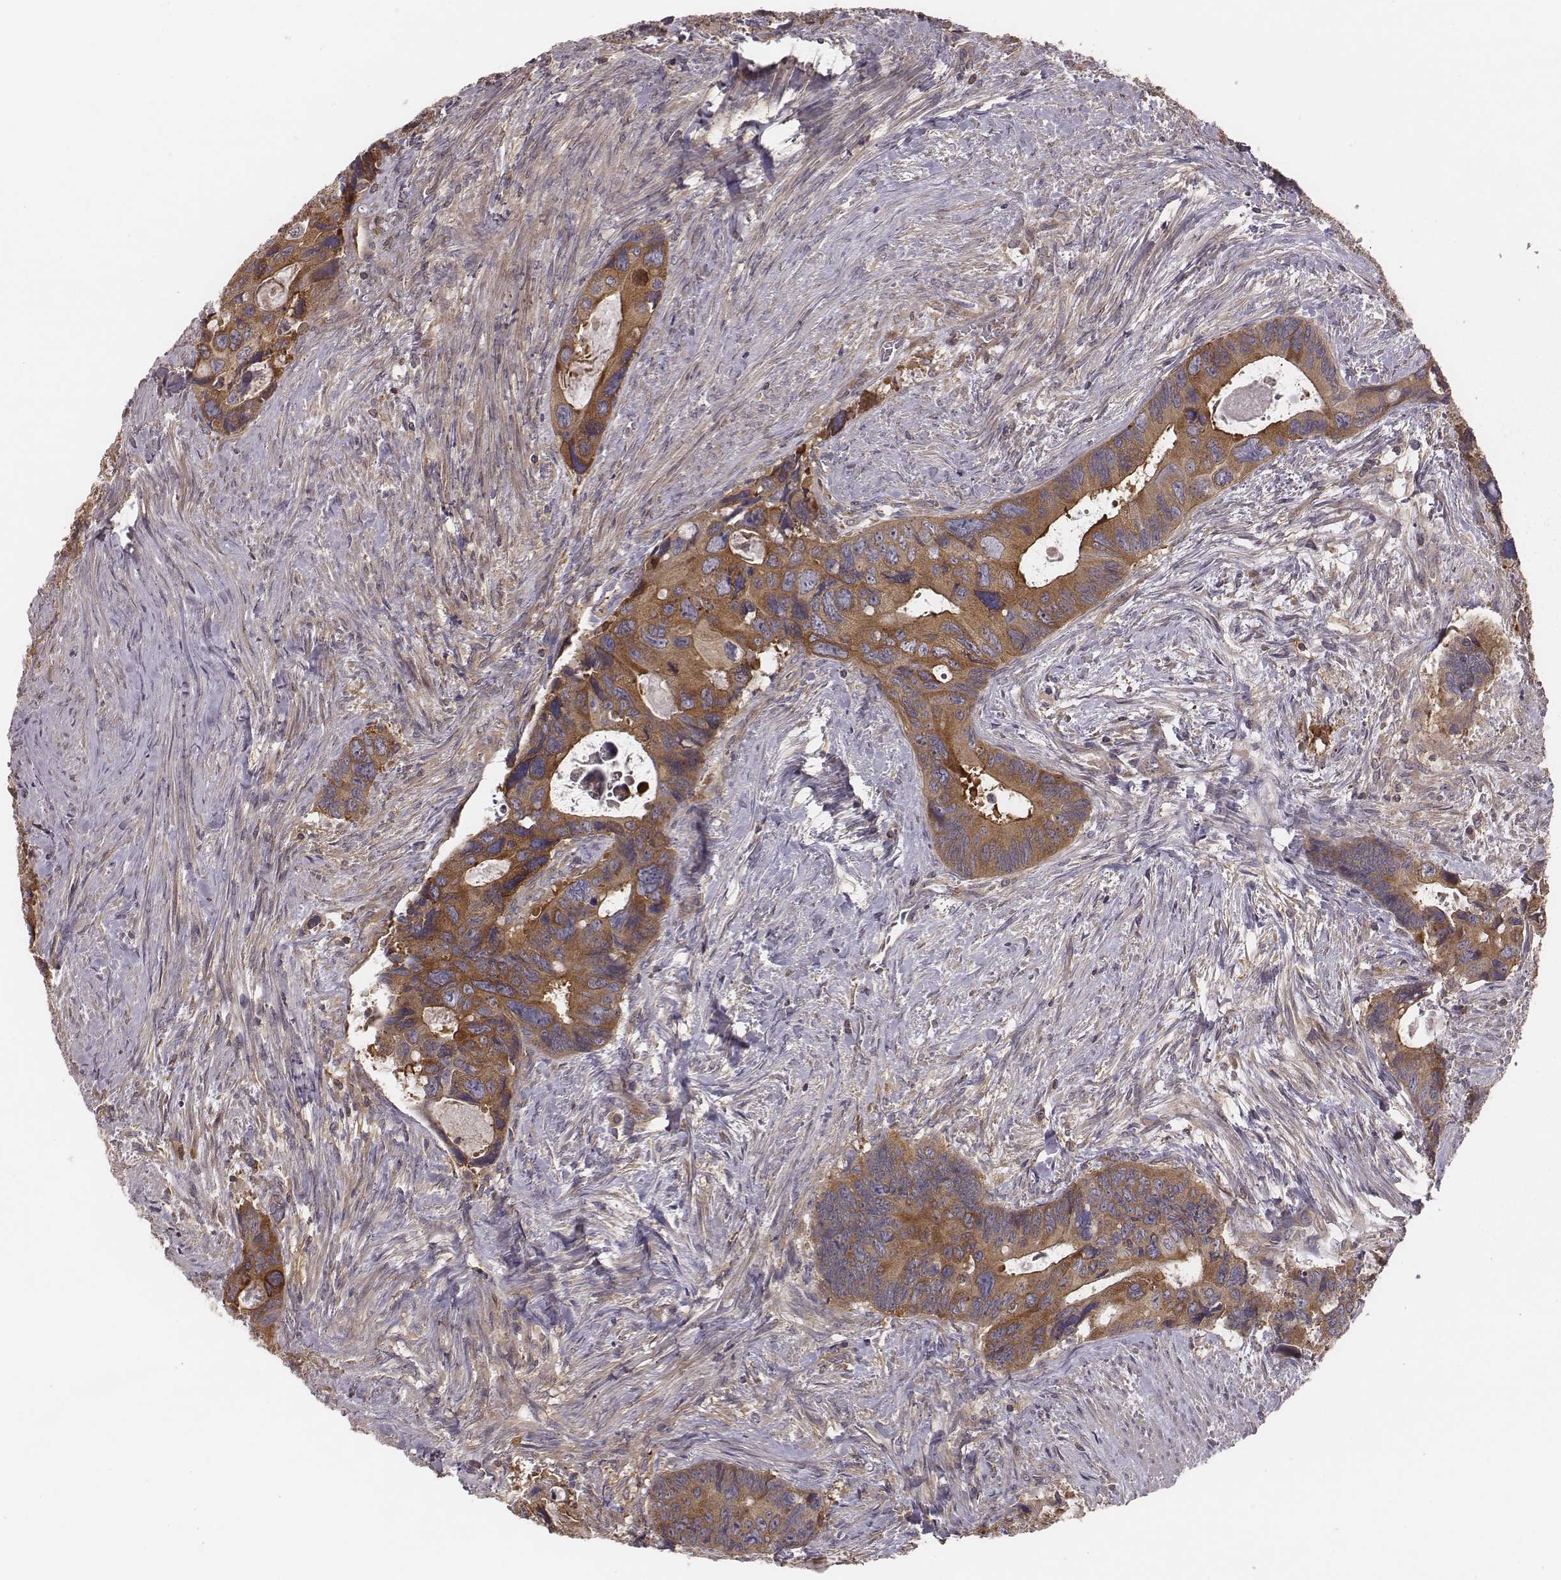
{"staining": {"intensity": "moderate", "quantity": ">75%", "location": "cytoplasmic/membranous"}, "tissue": "colorectal cancer", "cell_type": "Tumor cells", "image_type": "cancer", "snomed": [{"axis": "morphology", "description": "Adenocarcinoma, NOS"}, {"axis": "topography", "description": "Rectum"}], "caption": "Immunohistochemistry histopathology image of neoplastic tissue: colorectal adenocarcinoma stained using immunohistochemistry (IHC) shows medium levels of moderate protein expression localized specifically in the cytoplasmic/membranous of tumor cells, appearing as a cytoplasmic/membranous brown color.", "gene": "CAD", "patient": {"sex": "male", "age": 62}}